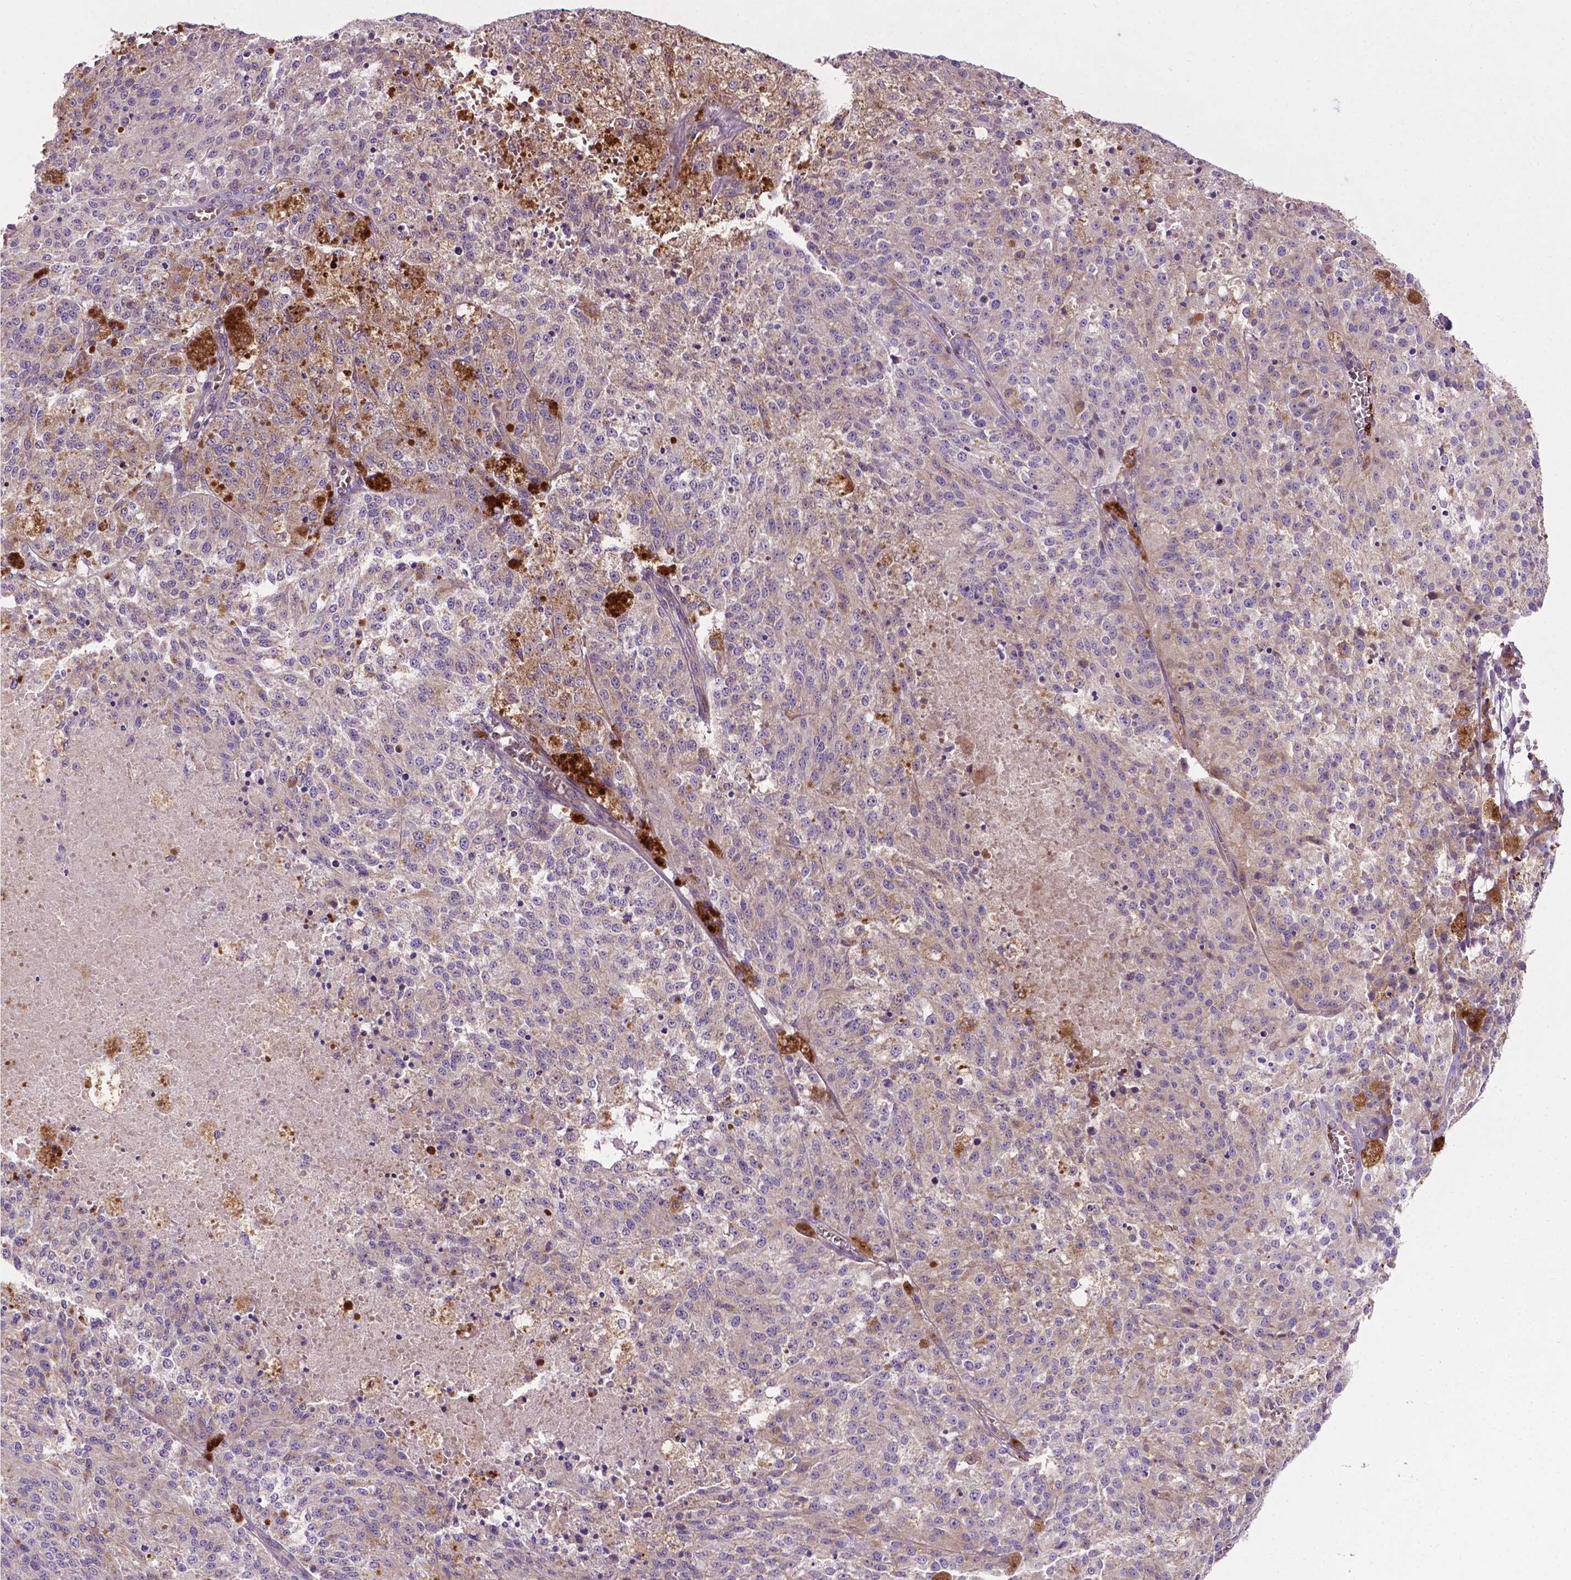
{"staining": {"intensity": "weak", "quantity": "<25%", "location": "cytoplasmic/membranous"}, "tissue": "melanoma", "cell_type": "Tumor cells", "image_type": "cancer", "snomed": [{"axis": "morphology", "description": "Malignant melanoma, Metastatic site"}, {"axis": "topography", "description": "Lymph node"}], "caption": "A photomicrograph of human melanoma is negative for staining in tumor cells. Nuclei are stained in blue.", "gene": "SPNS2", "patient": {"sex": "female", "age": 64}}